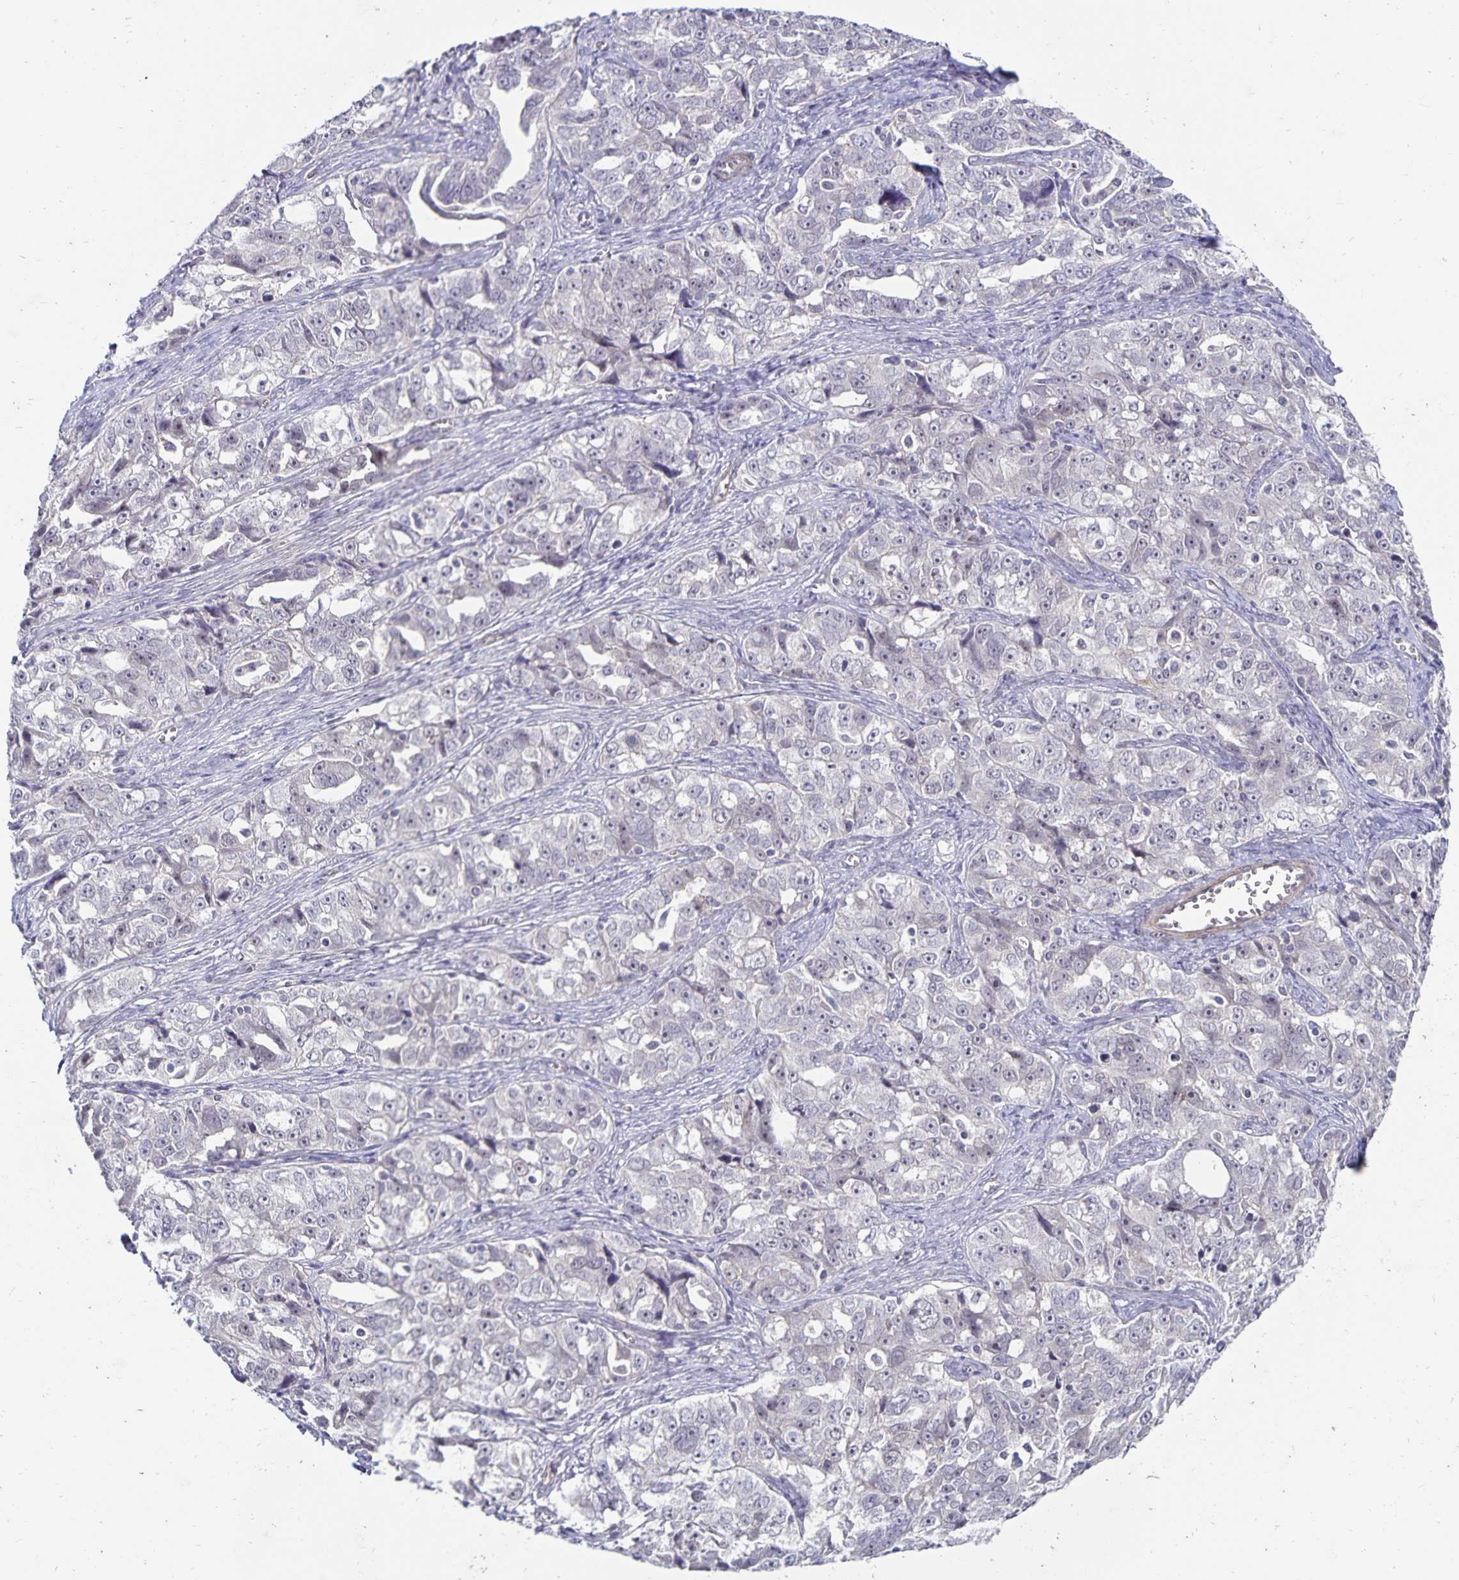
{"staining": {"intensity": "negative", "quantity": "none", "location": "none"}, "tissue": "ovarian cancer", "cell_type": "Tumor cells", "image_type": "cancer", "snomed": [{"axis": "morphology", "description": "Cystadenocarcinoma, serous, NOS"}, {"axis": "topography", "description": "Ovary"}], "caption": "Tumor cells are negative for brown protein staining in ovarian cancer.", "gene": "CDKN2B", "patient": {"sex": "female", "age": 51}}